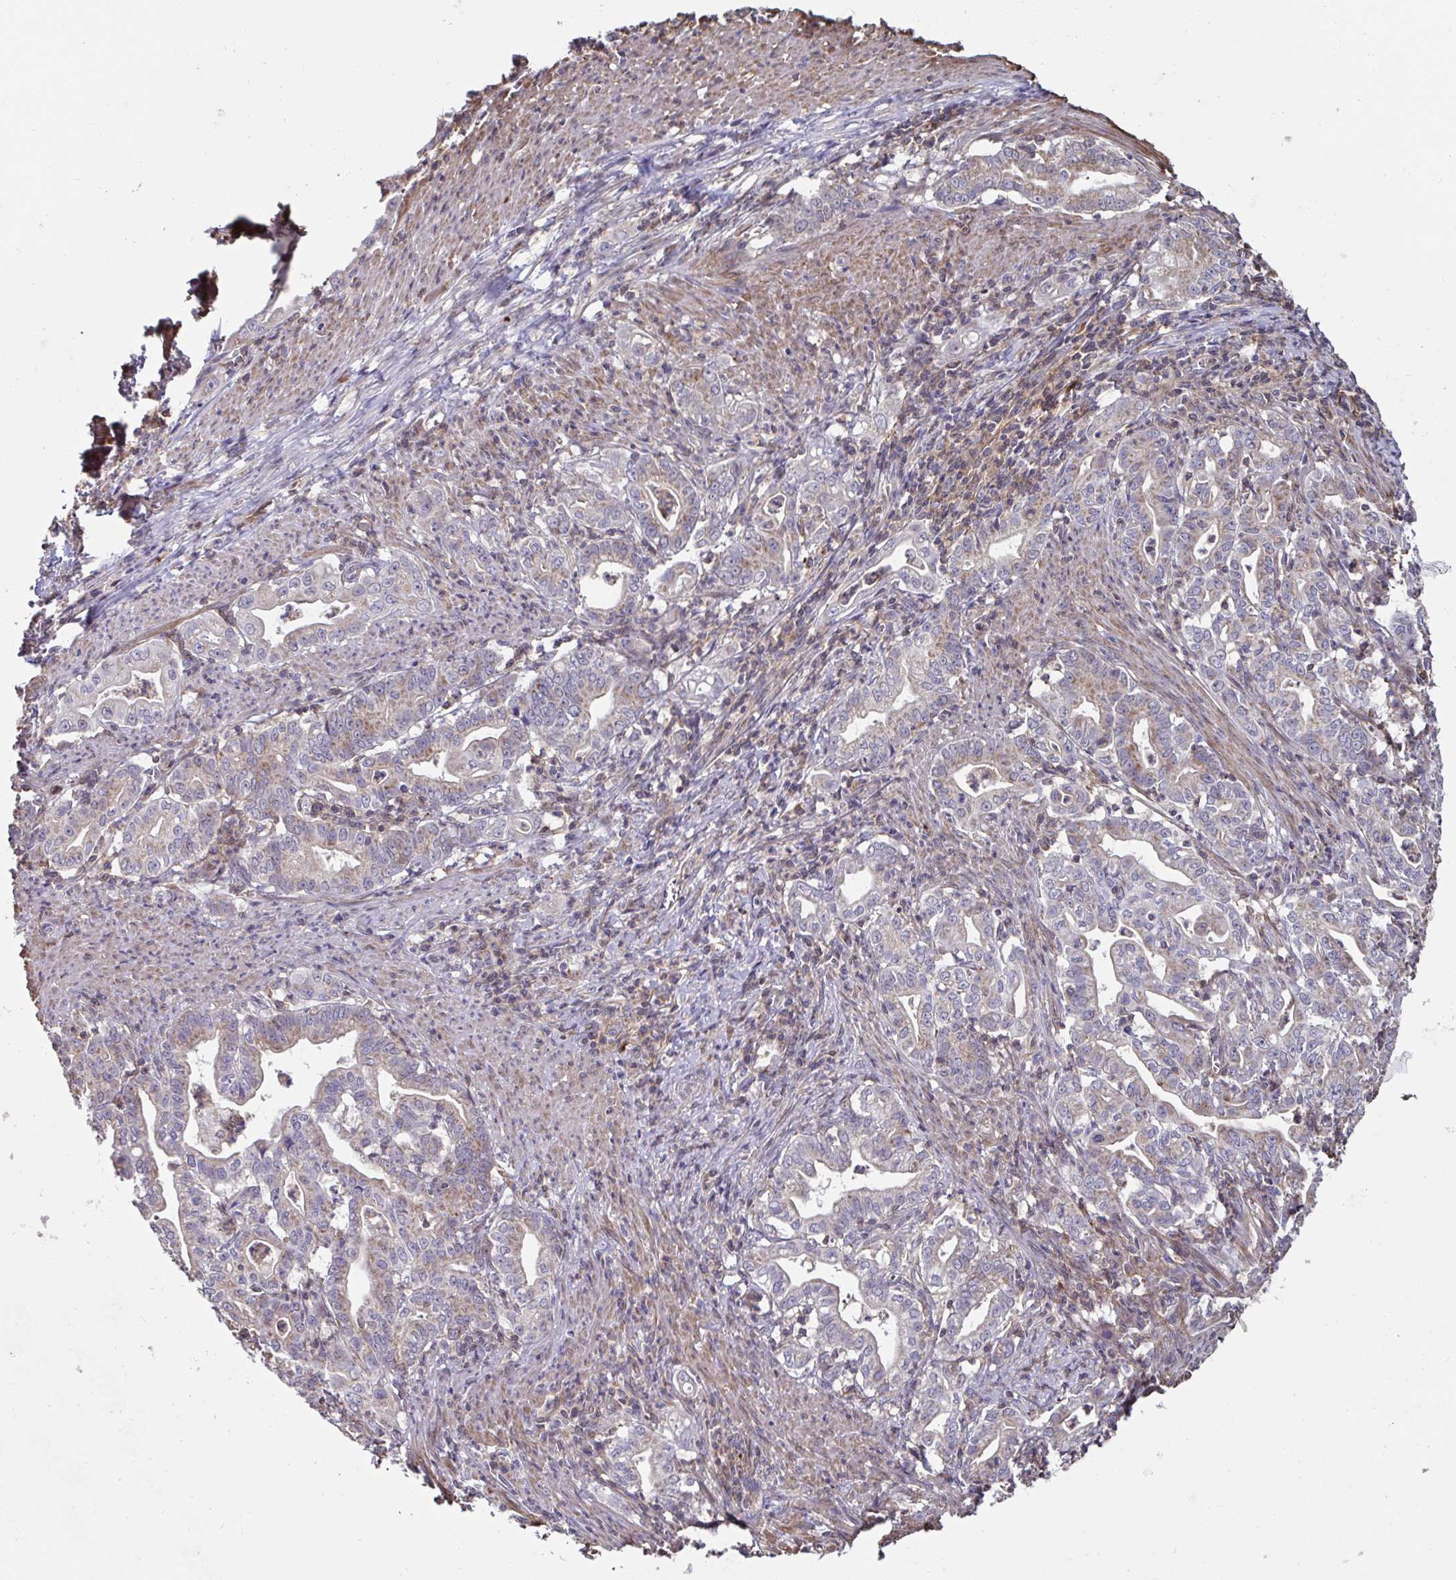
{"staining": {"intensity": "moderate", "quantity": "25%-75%", "location": "cytoplasmic/membranous"}, "tissue": "stomach cancer", "cell_type": "Tumor cells", "image_type": "cancer", "snomed": [{"axis": "morphology", "description": "Adenocarcinoma, NOS"}, {"axis": "topography", "description": "Stomach, upper"}], "caption": "Immunohistochemistry (IHC) (DAB) staining of human stomach cancer (adenocarcinoma) demonstrates moderate cytoplasmic/membranous protein expression in approximately 25%-75% of tumor cells.", "gene": "DZANK1", "patient": {"sex": "female", "age": 79}}